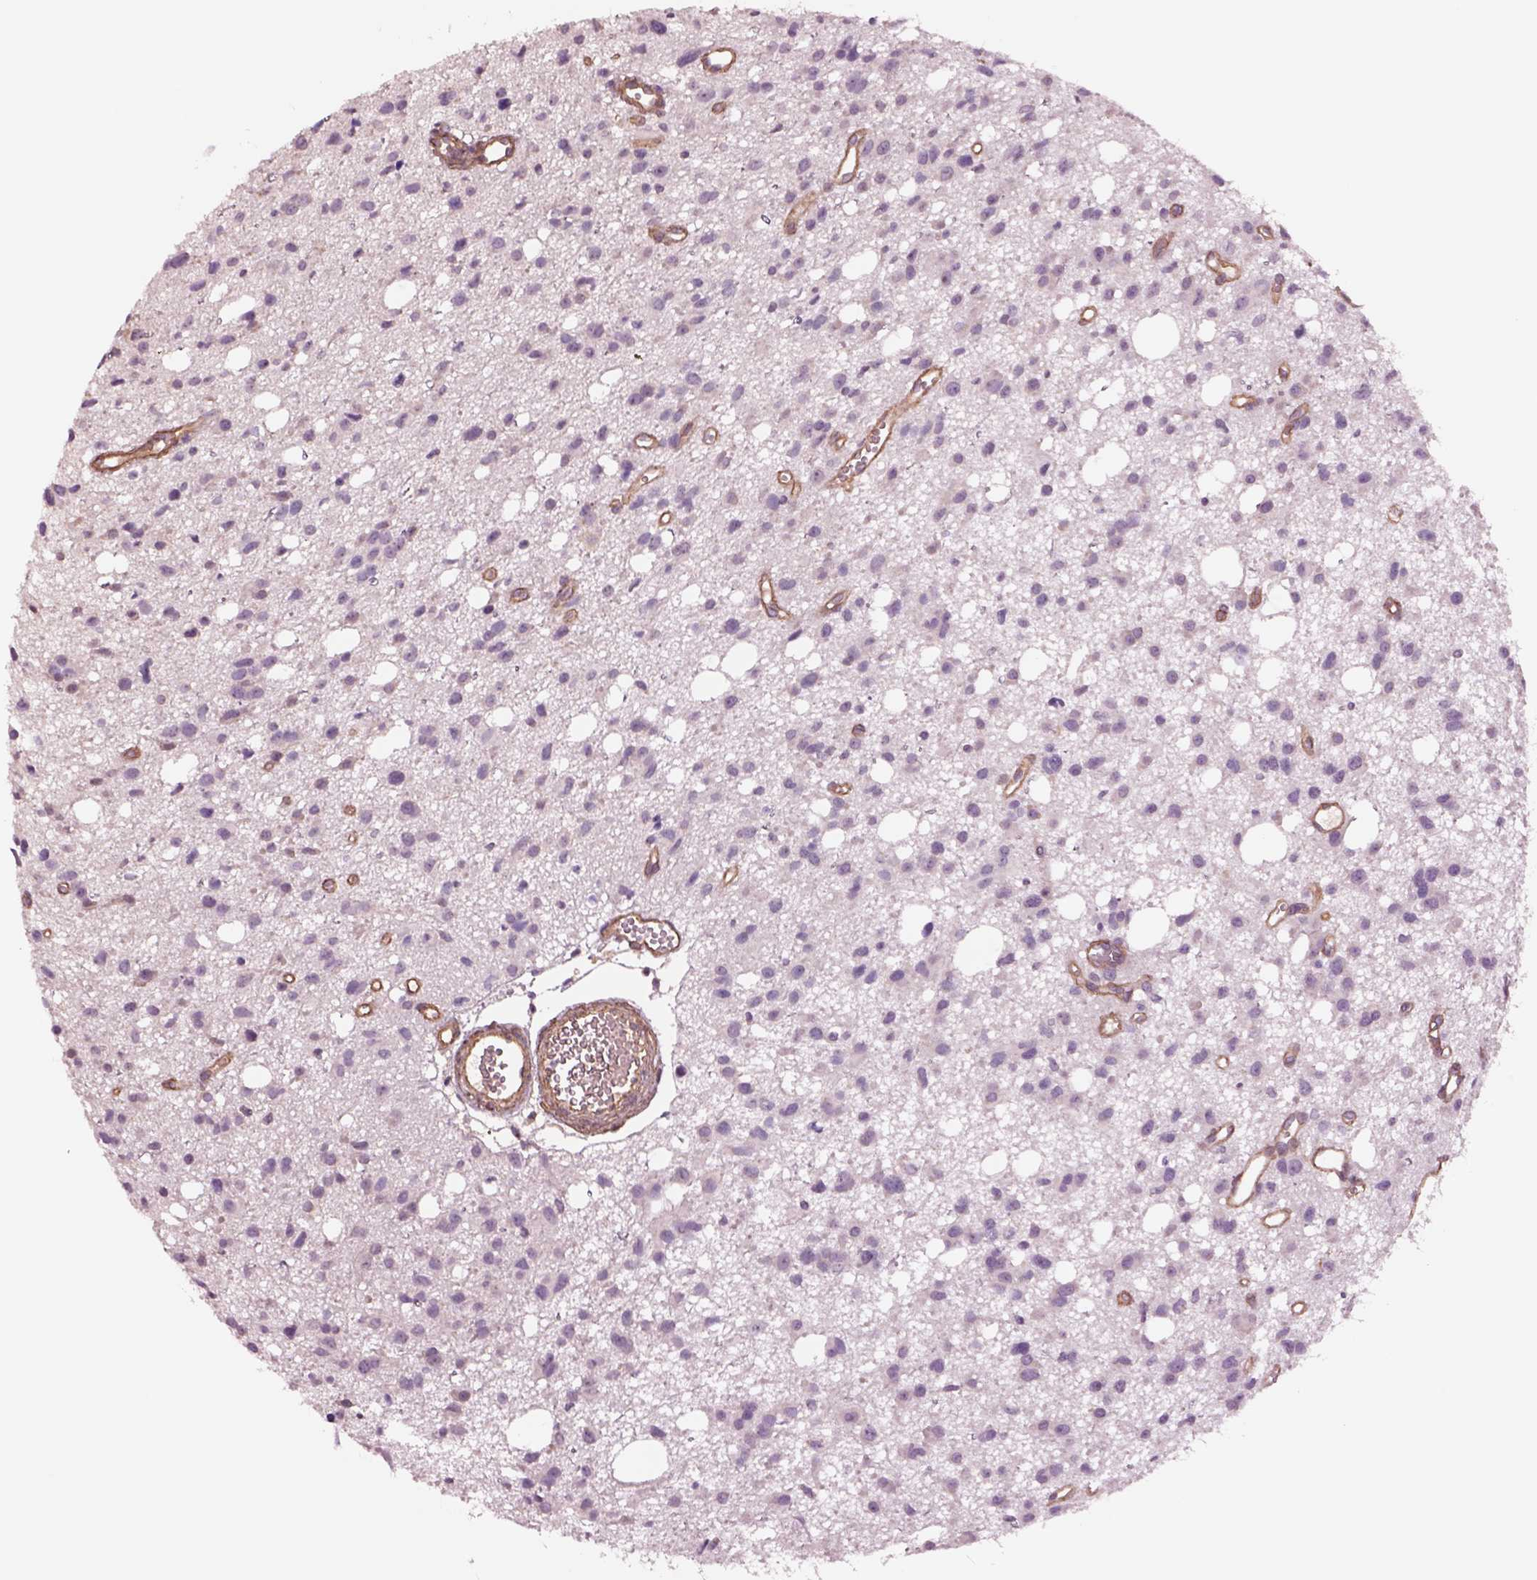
{"staining": {"intensity": "negative", "quantity": "none", "location": "none"}, "tissue": "glioma", "cell_type": "Tumor cells", "image_type": "cancer", "snomed": [{"axis": "morphology", "description": "Glioma, malignant, High grade"}, {"axis": "topography", "description": "Brain"}], "caption": "IHC micrograph of human glioma stained for a protein (brown), which reveals no expression in tumor cells.", "gene": "HTR1B", "patient": {"sex": "male", "age": 23}}